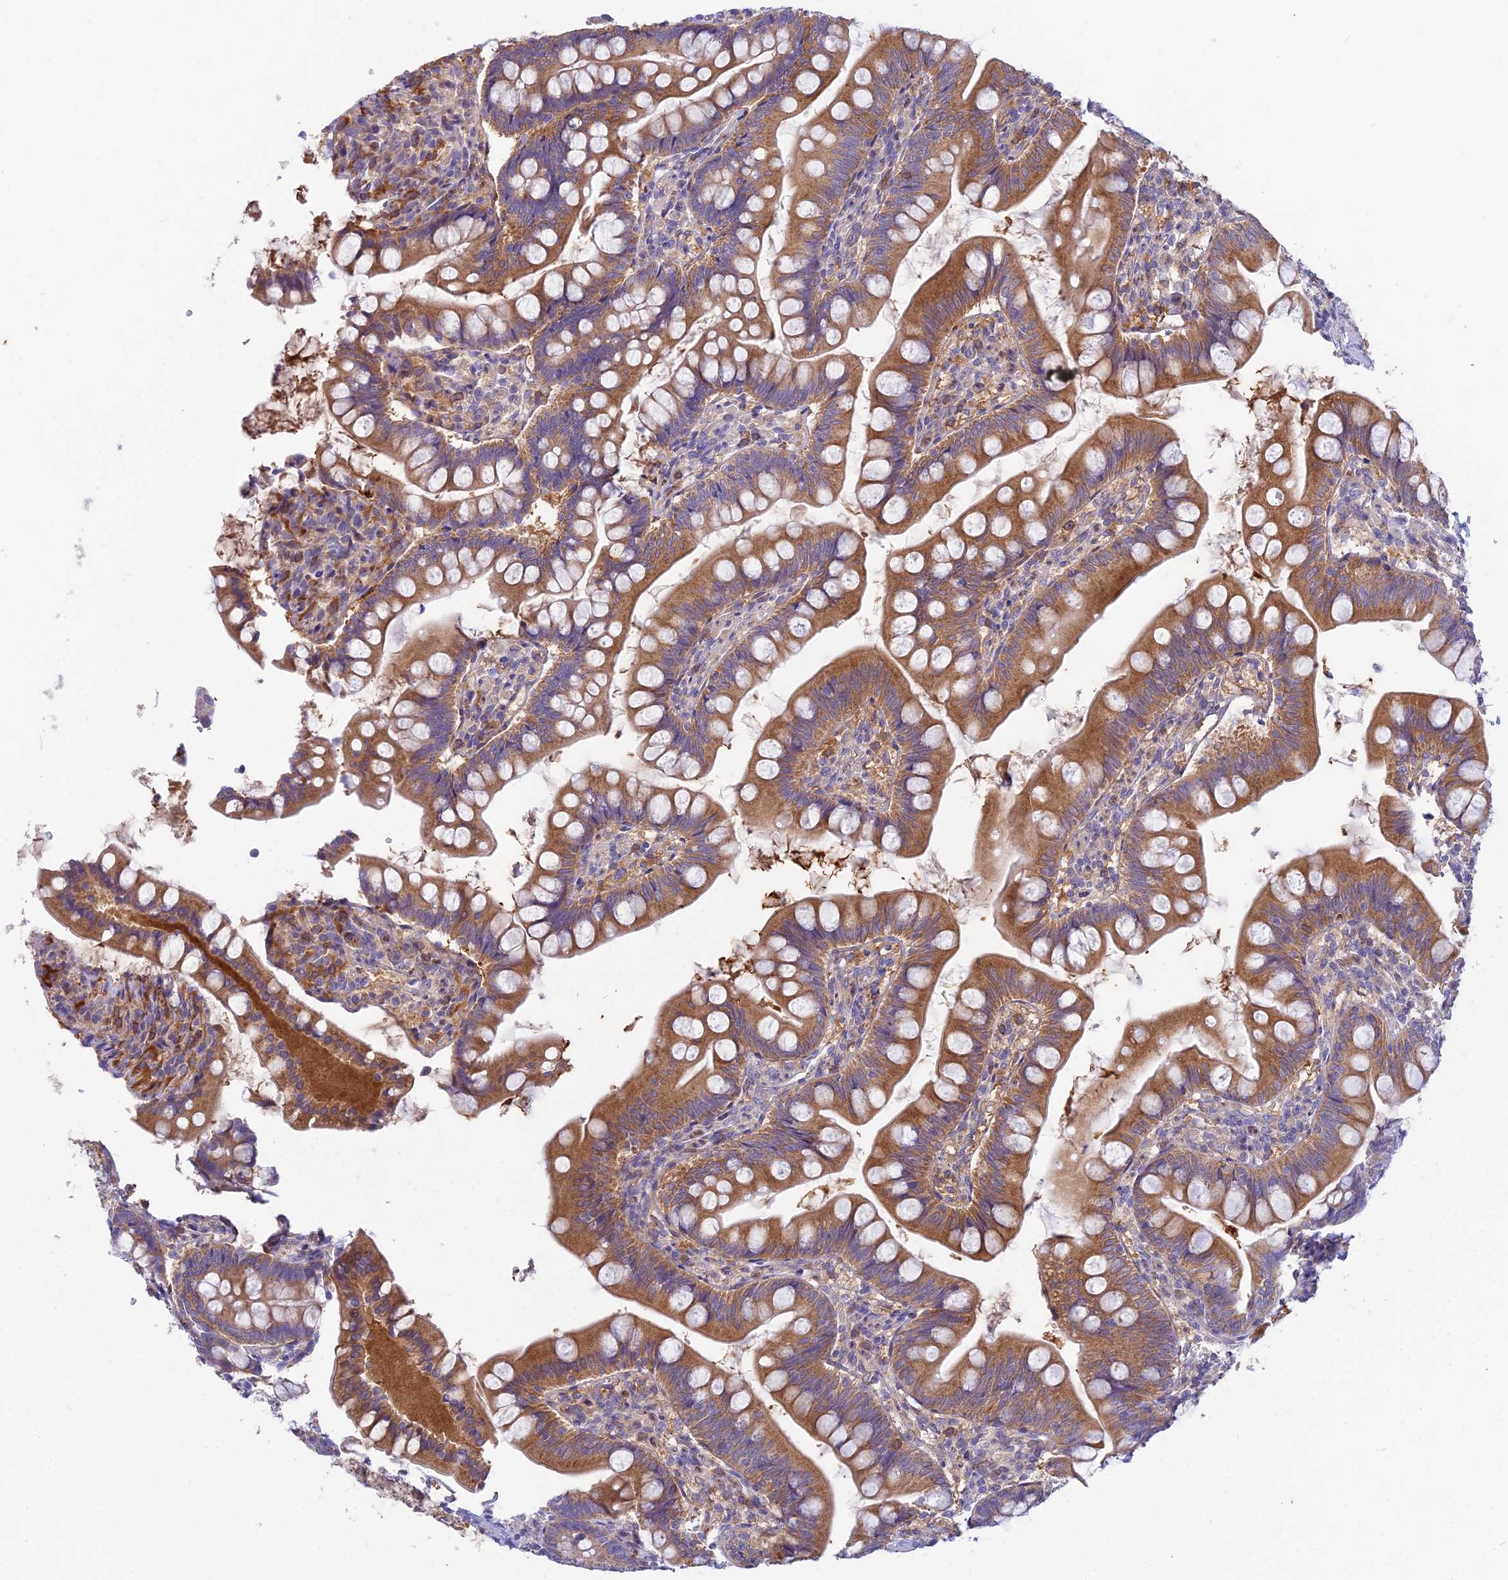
{"staining": {"intensity": "moderate", "quantity": ">75%", "location": "cytoplasmic/membranous"}, "tissue": "small intestine", "cell_type": "Glandular cells", "image_type": "normal", "snomed": [{"axis": "morphology", "description": "Normal tissue, NOS"}, {"axis": "topography", "description": "Small intestine"}], "caption": "Immunohistochemistry image of normal human small intestine stained for a protein (brown), which displays medium levels of moderate cytoplasmic/membranous staining in approximately >75% of glandular cells.", "gene": "DUS2", "patient": {"sex": "male", "age": 7}}